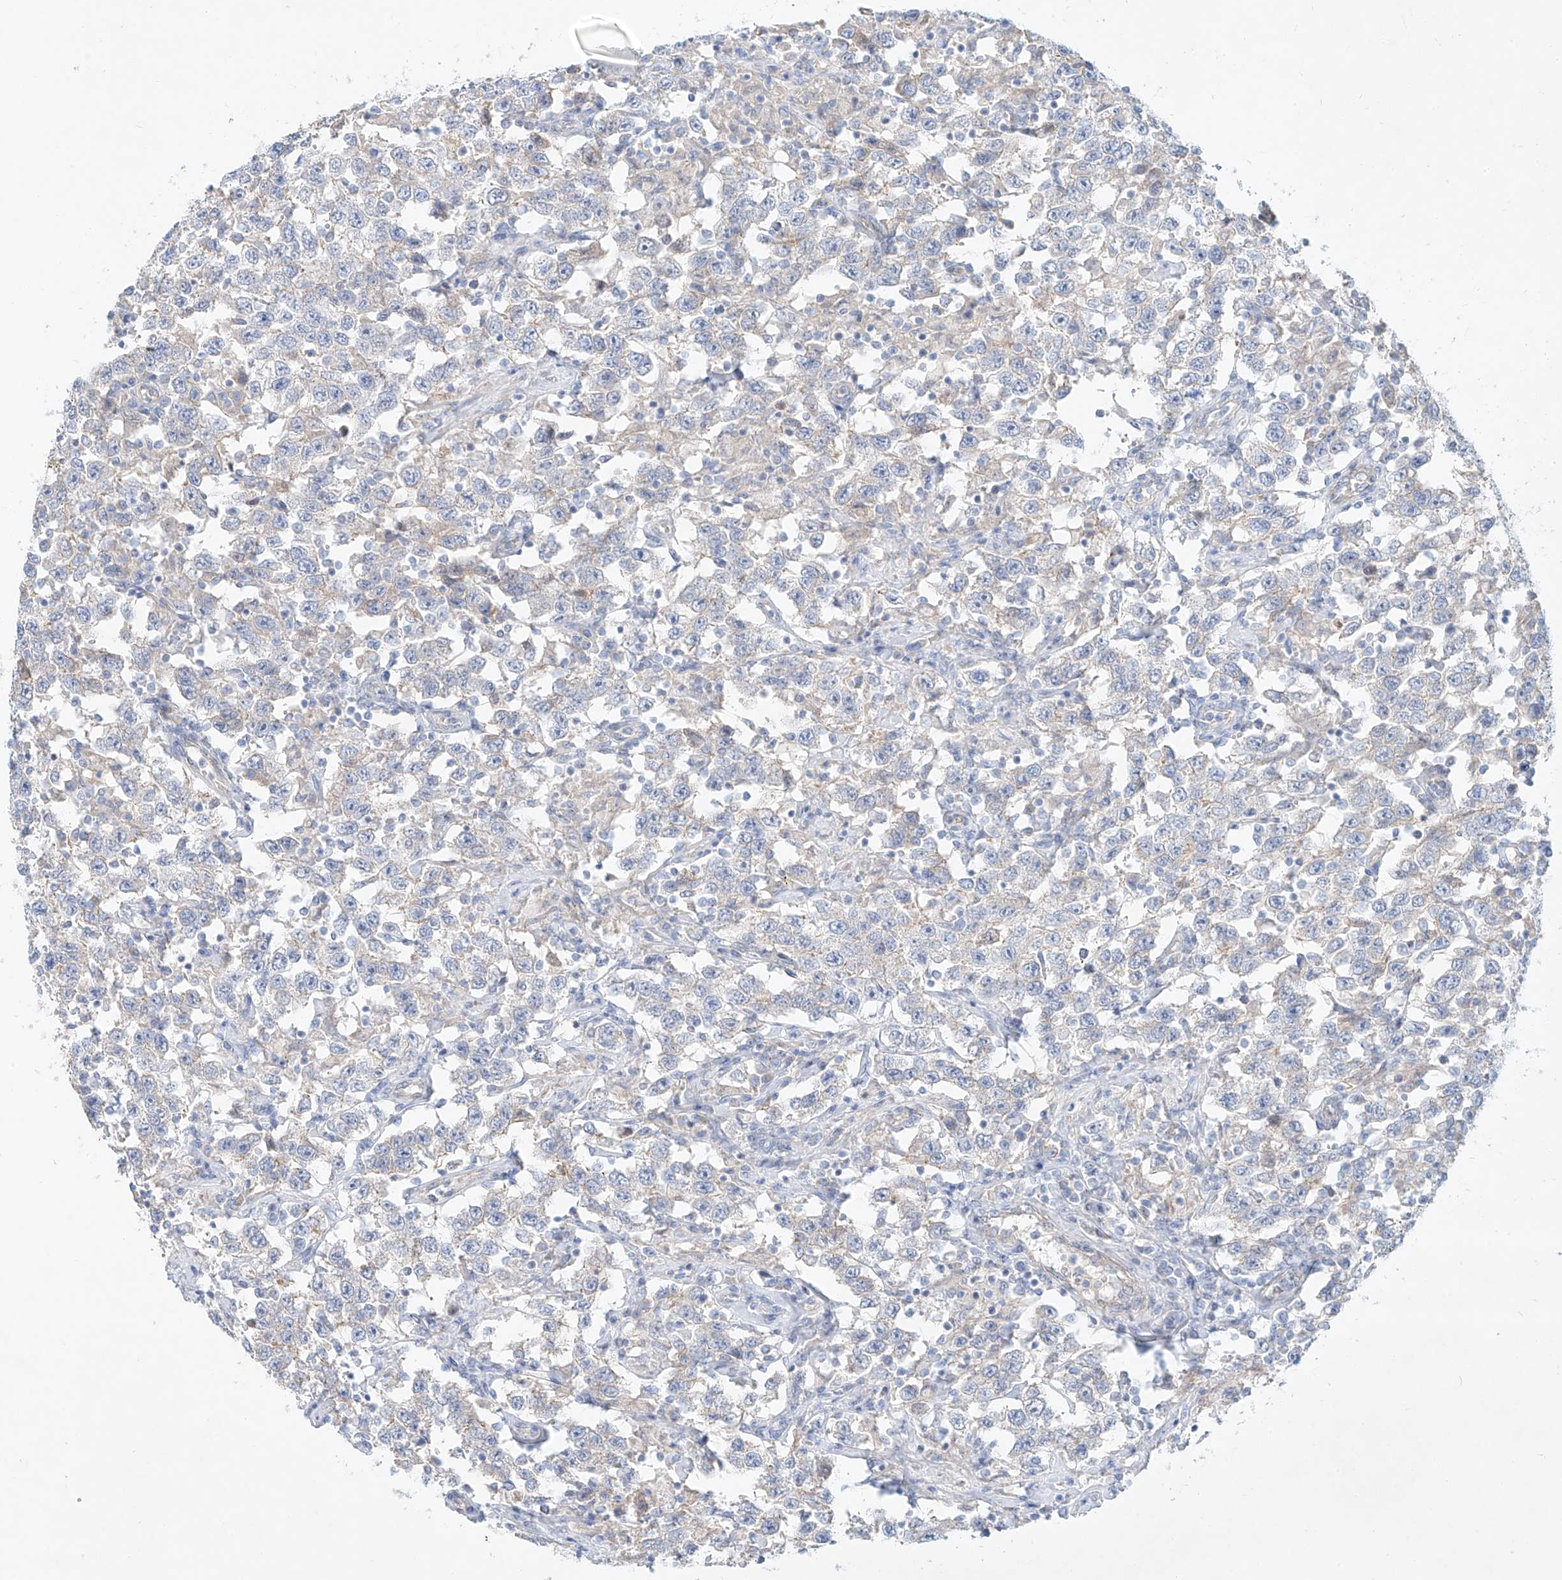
{"staining": {"intensity": "negative", "quantity": "none", "location": "none"}, "tissue": "testis cancer", "cell_type": "Tumor cells", "image_type": "cancer", "snomed": [{"axis": "morphology", "description": "Seminoma, NOS"}, {"axis": "topography", "description": "Testis"}], "caption": "Human testis cancer stained for a protein using immunohistochemistry demonstrates no positivity in tumor cells.", "gene": "AJM1", "patient": {"sex": "male", "age": 41}}